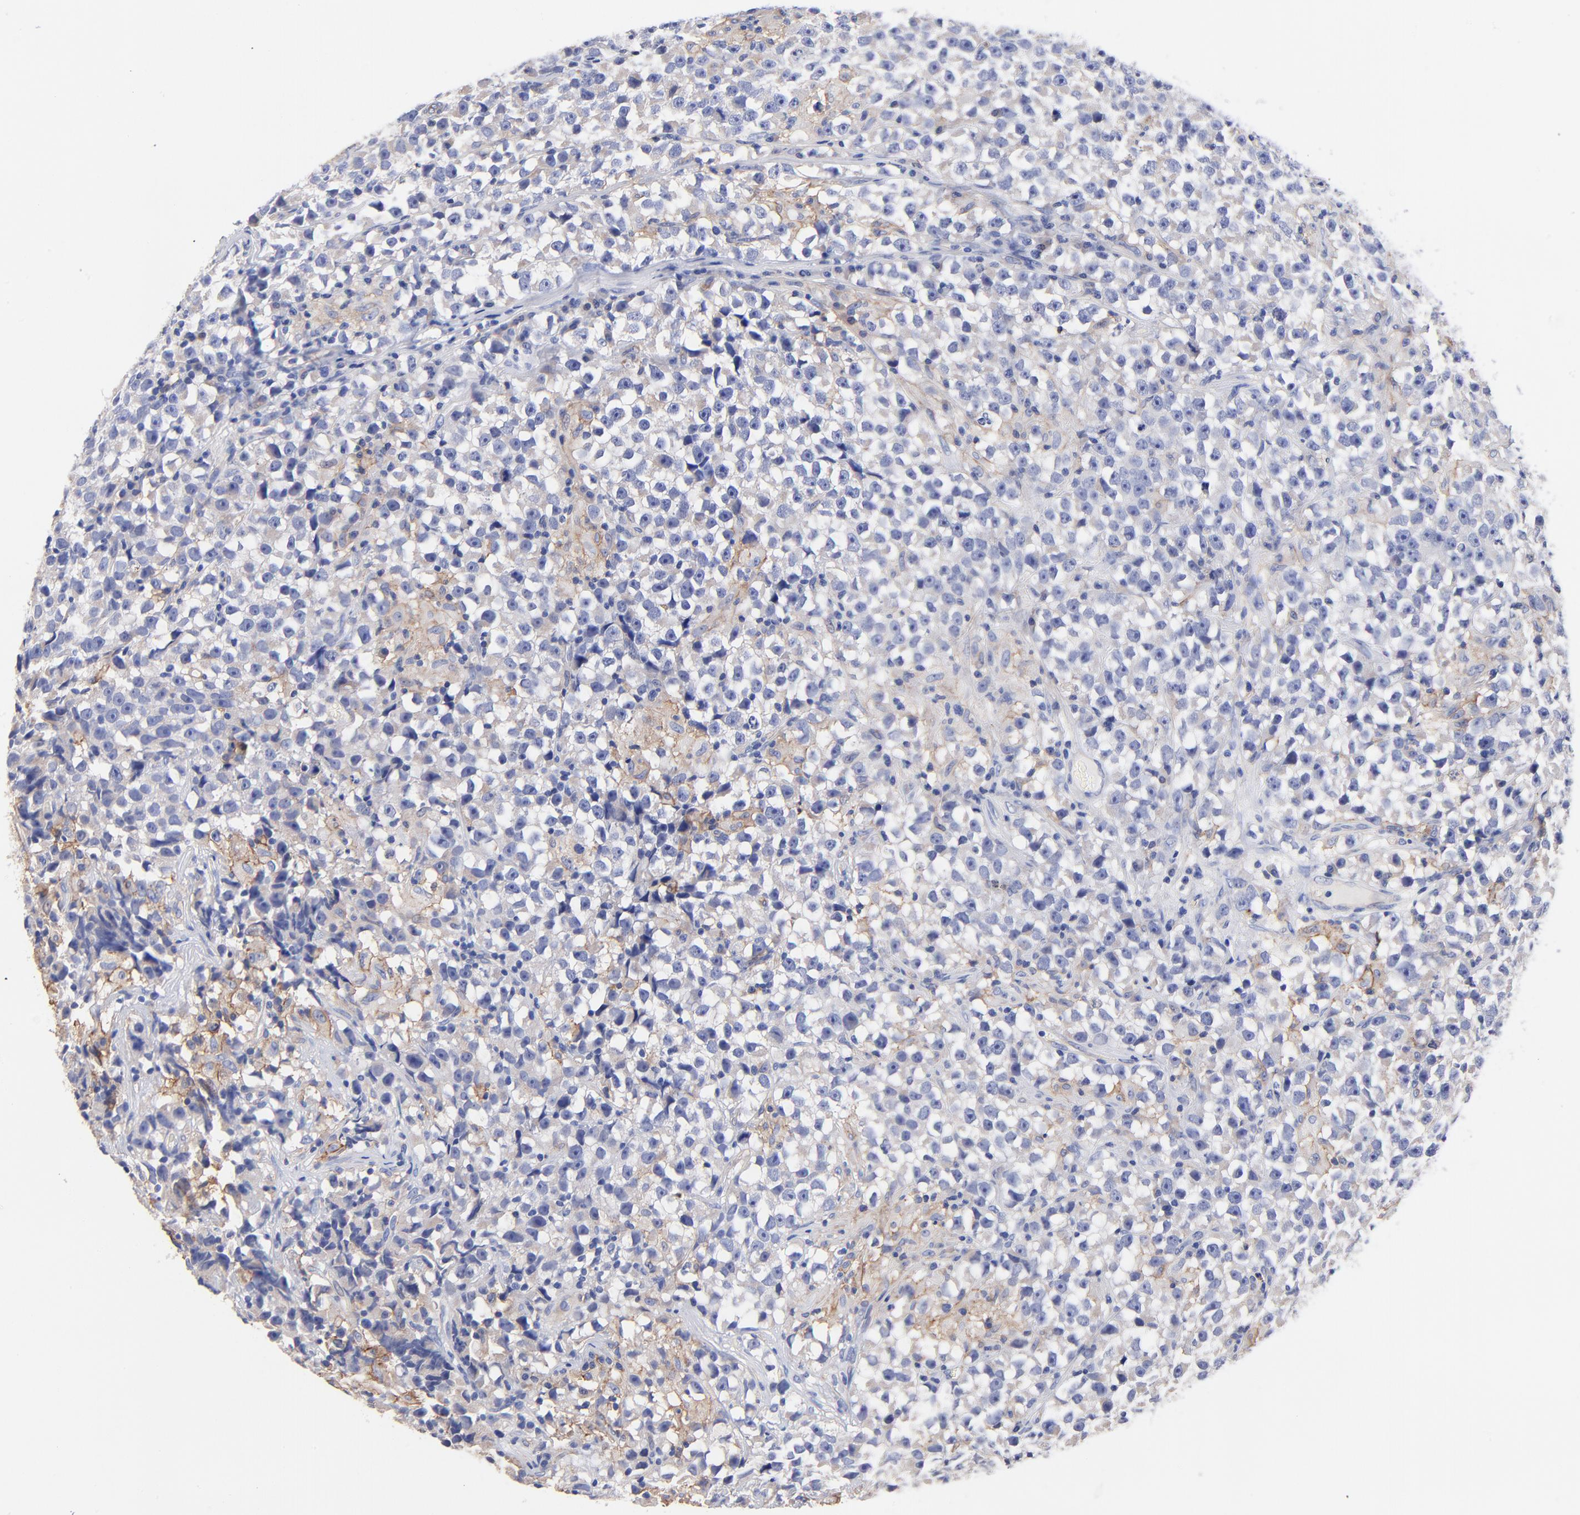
{"staining": {"intensity": "weak", "quantity": "<25%", "location": "cytoplasmic/membranous"}, "tissue": "testis cancer", "cell_type": "Tumor cells", "image_type": "cancer", "snomed": [{"axis": "morphology", "description": "Seminoma, NOS"}, {"axis": "topography", "description": "Testis"}], "caption": "Testis cancer stained for a protein using IHC exhibits no expression tumor cells.", "gene": "SLC44A2", "patient": {"sex": "male", "age": 33}}